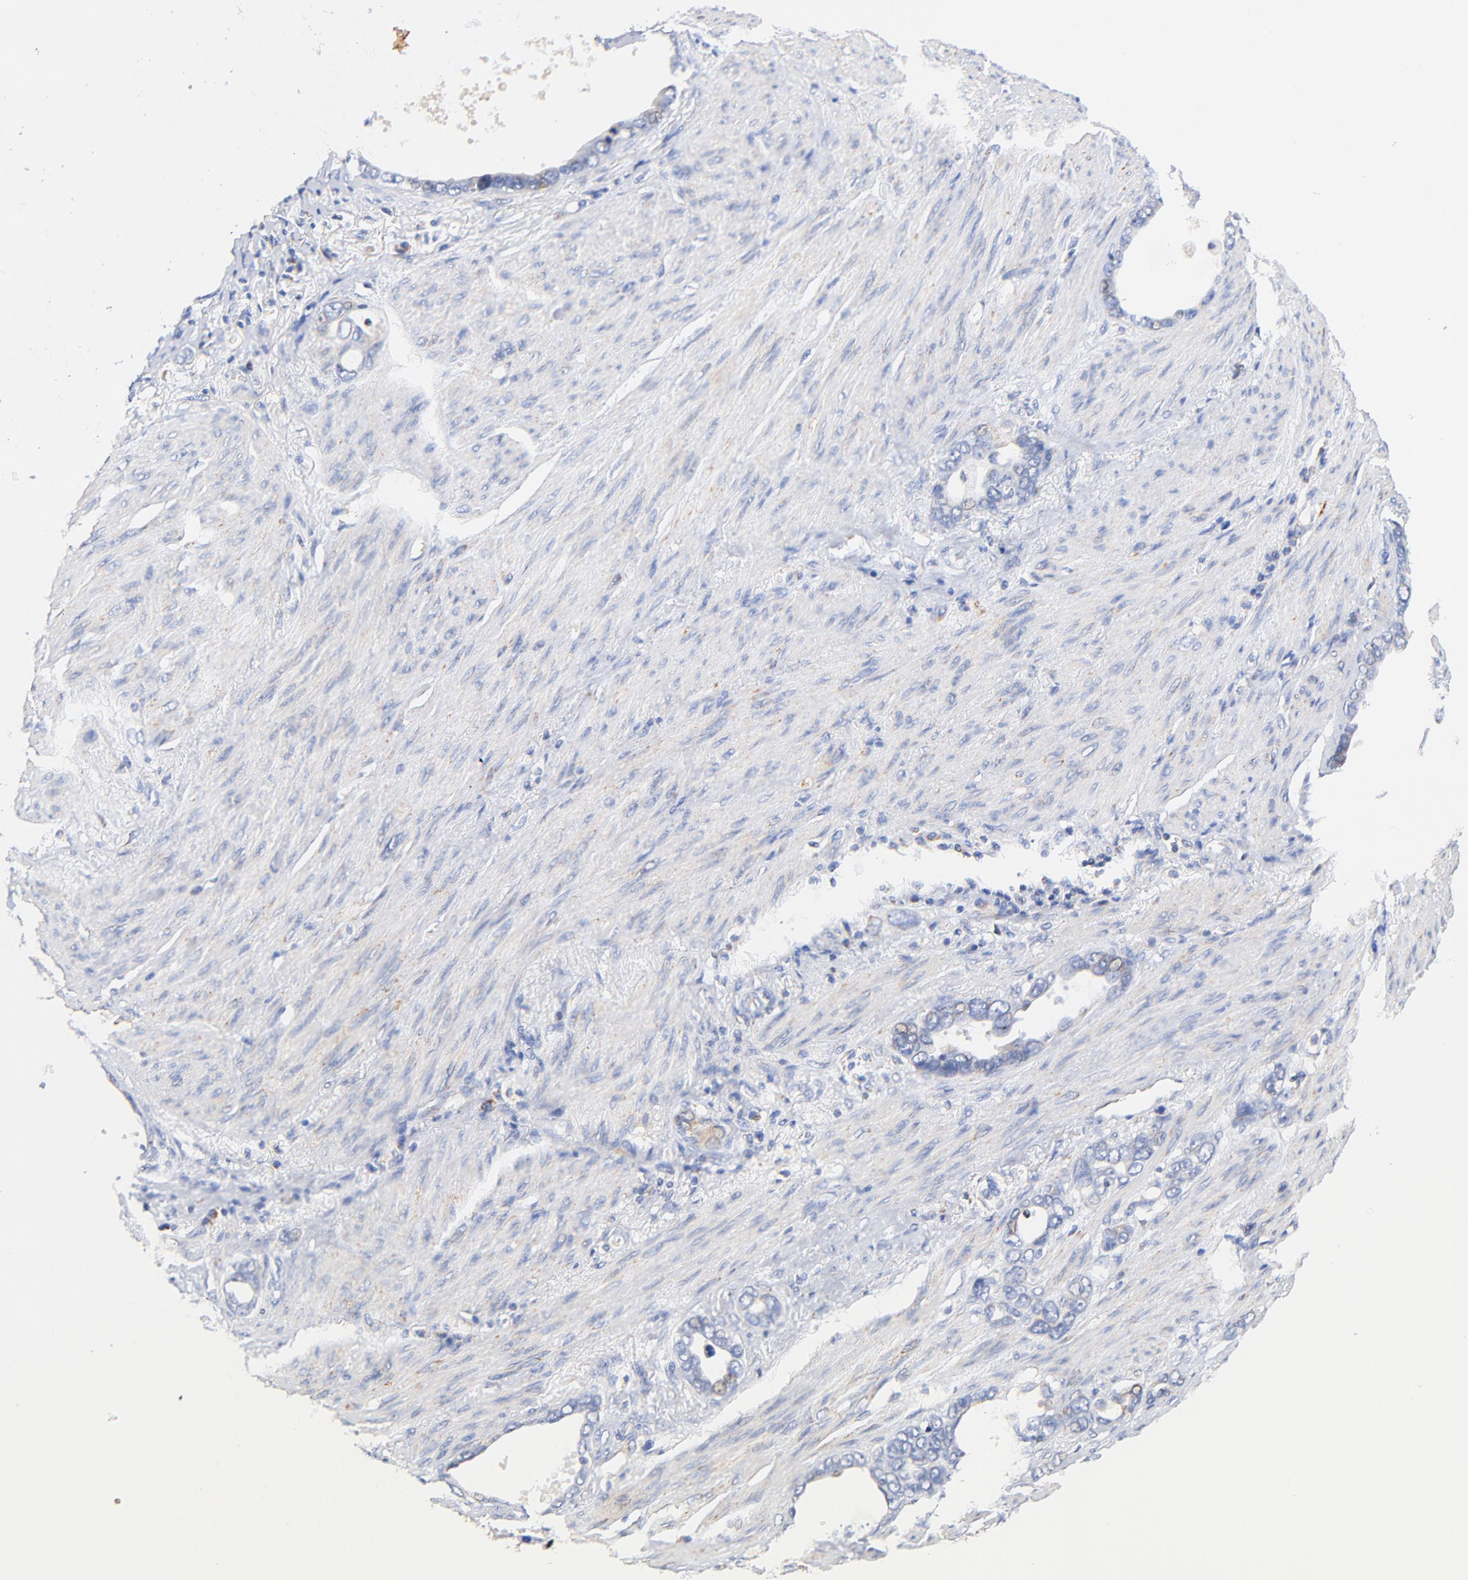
{"staining": {"intensity": "negative", "quantity": "none", "location": "none"}, "tissue": "stomach cancer", "cell_type": "Tumor cells", "image_type": "cancer", "snomed": [{"axis": "morphology", "description": "Adenocarcinoma, NOS"}, {"axis": "topography", "description": "Stomach"}], "caption": "This is an IHC micrograph of human stomach cancer (adenocarcinoma). There is no staining in tumor cells.", "gene": "ATP5F1D", "patient": {"sex": "male", "age": 78}}